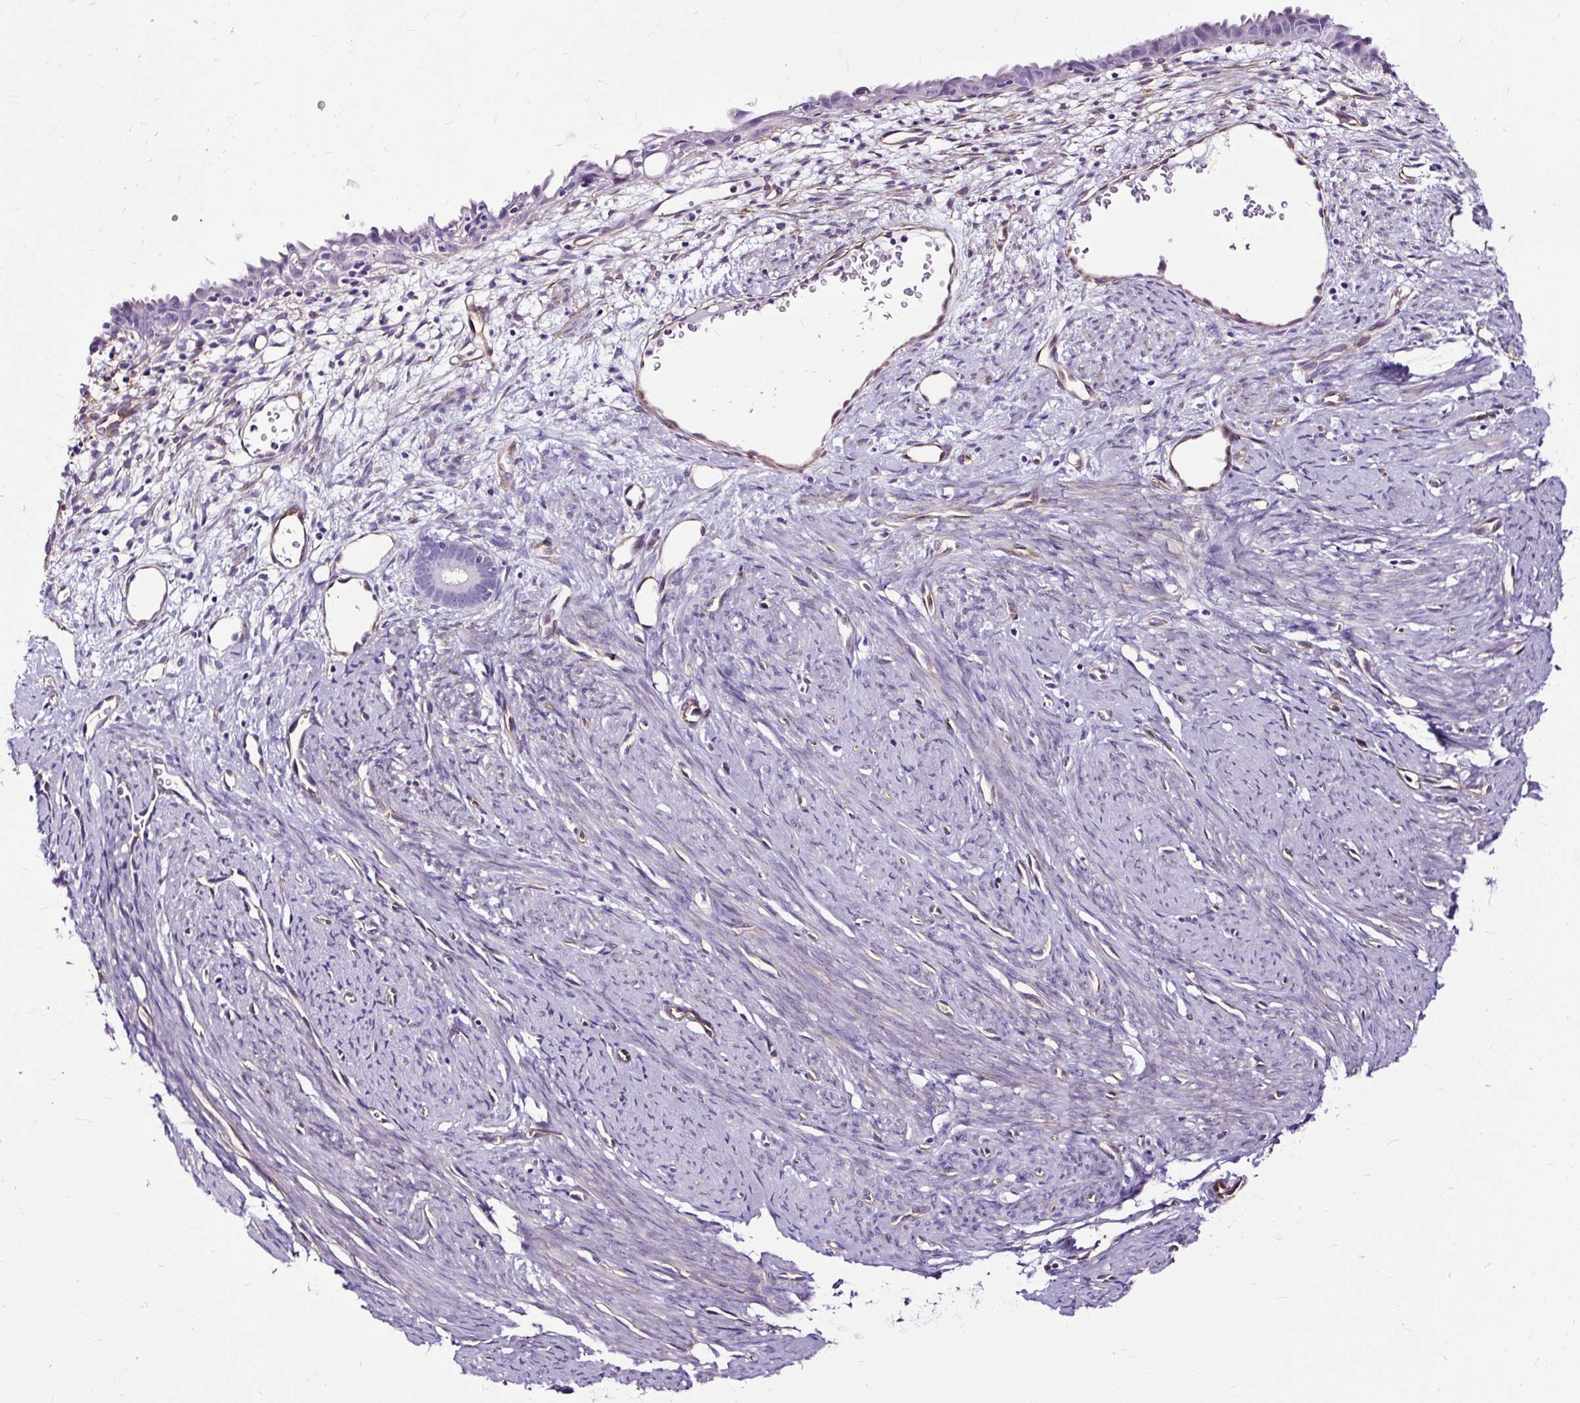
{"staining": {"intensity": "negative", "quantity": "none", "location": "none"}, "tissue": "endometrial cancer", "cell_type": "Tumor cells", "image_type": "cancer", "snomed": [{"axis": "morphology", "description": "Adenocarcinoma, NOS"}, {"axis": "topography", "description": "Endometrium"}], "caption": "Immunohistochemical staining of endometrial adenocarcinoma demonstrates no significant expression in tumor cells. (Stains: DAB immunohistochemistry (IHC) with hematoxylin counter stain, Microscopy: brightfield microscopy at high magnification).", "gene": "SLC7A8", "patient": {"sex": "female", "age": 51}}